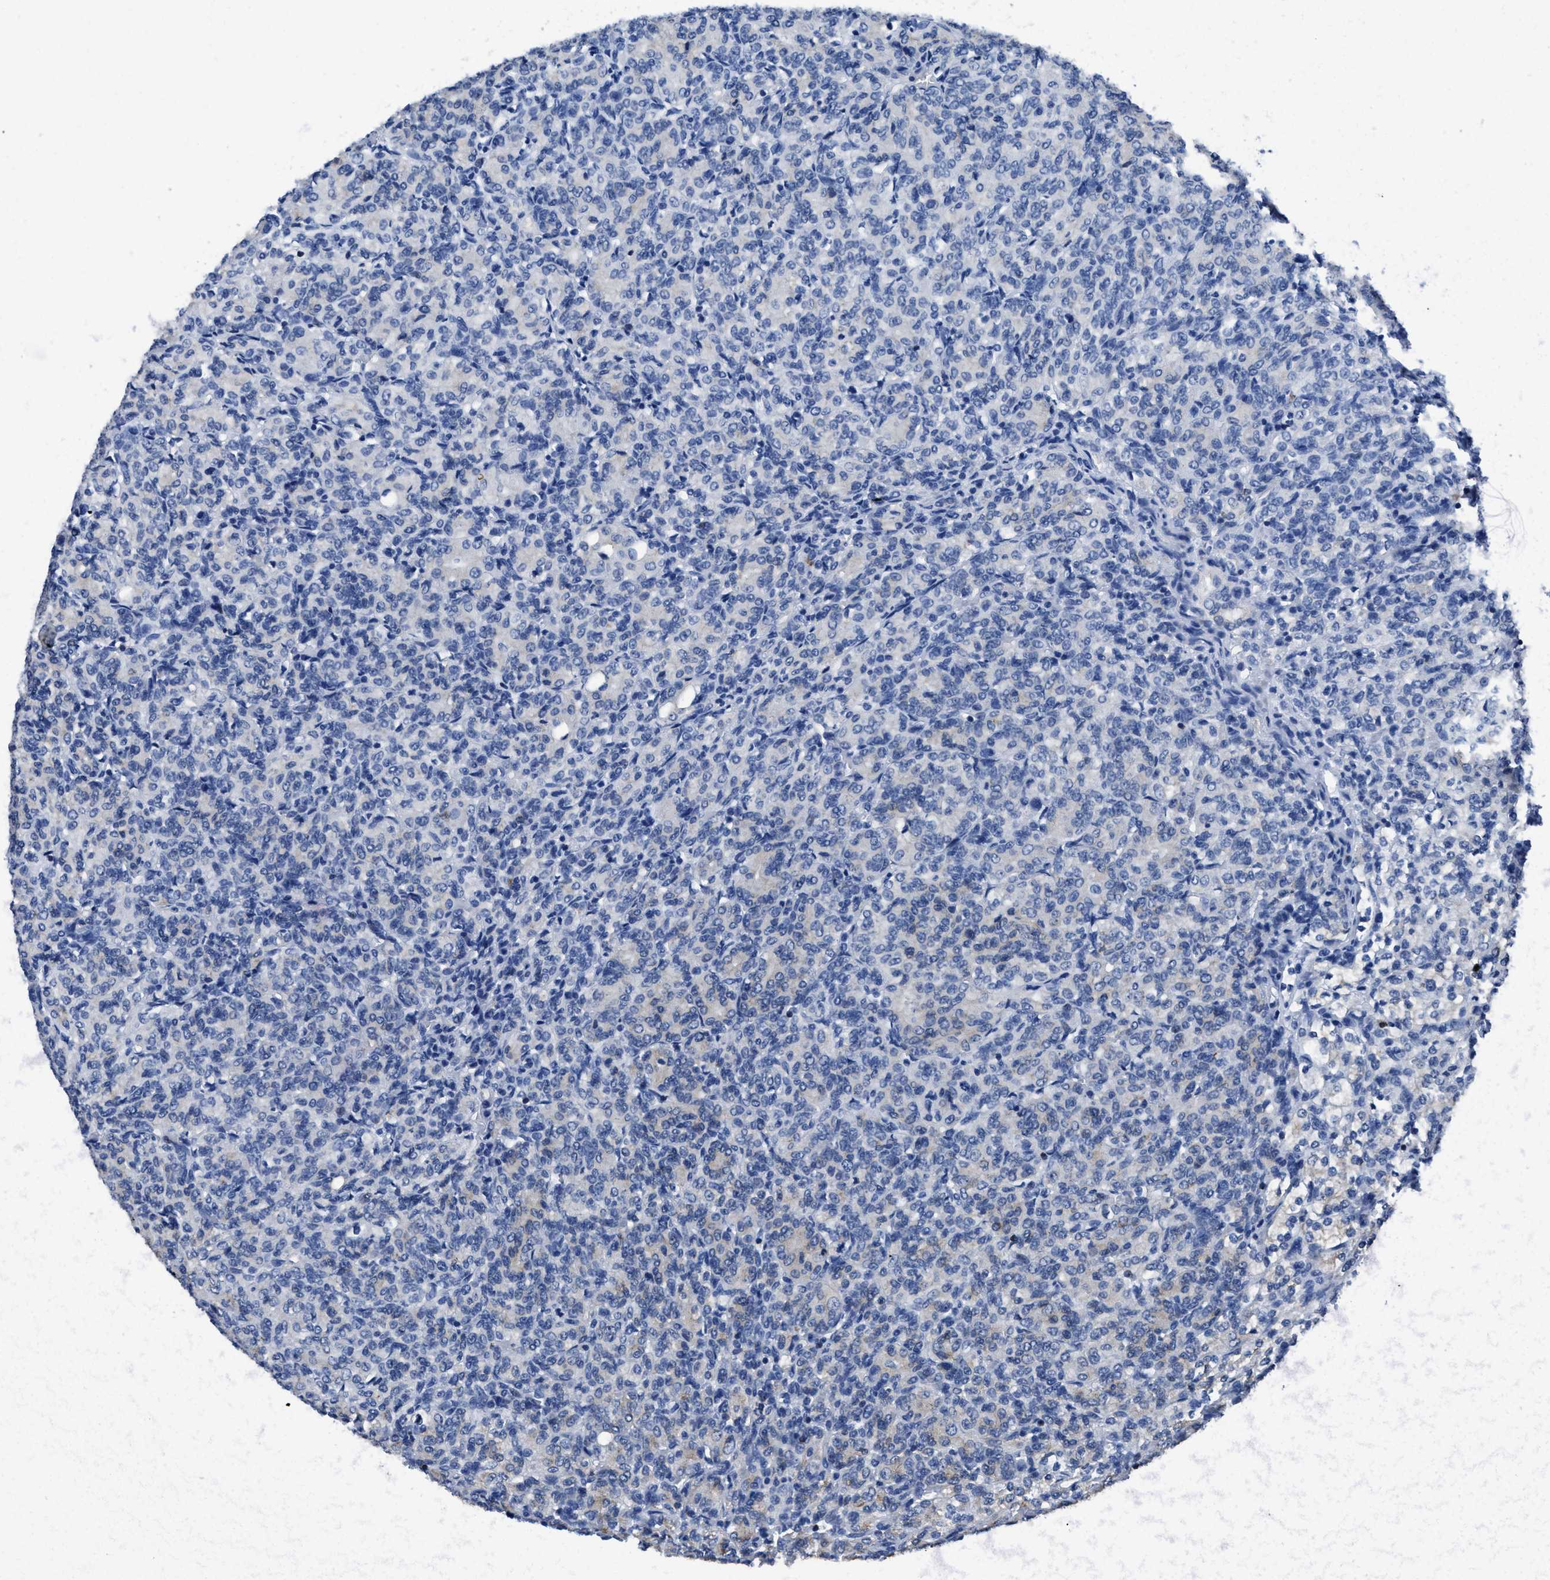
{"staining": {"intensity": "moderate", "quantity": "<25%", "location": "cytoplasmic/membranous"}, "tissue": "renal cancer", "cell_type": "Tumor cells", "image_type": "cancer", "snomed": [{"axis": "morphology", "description": "Adenocarcinoma, NOS"}, {"axis": "topography", "description": "Kidney"}], "caption": "Protein staining of renal cancer (adenocarcinoma) tissue demonstrates moderate cytoplasmic/membranous expression in about <25% of tumor cells.", "gene": "ITGA3", "patient": {"sex": "male", "age": 77}}